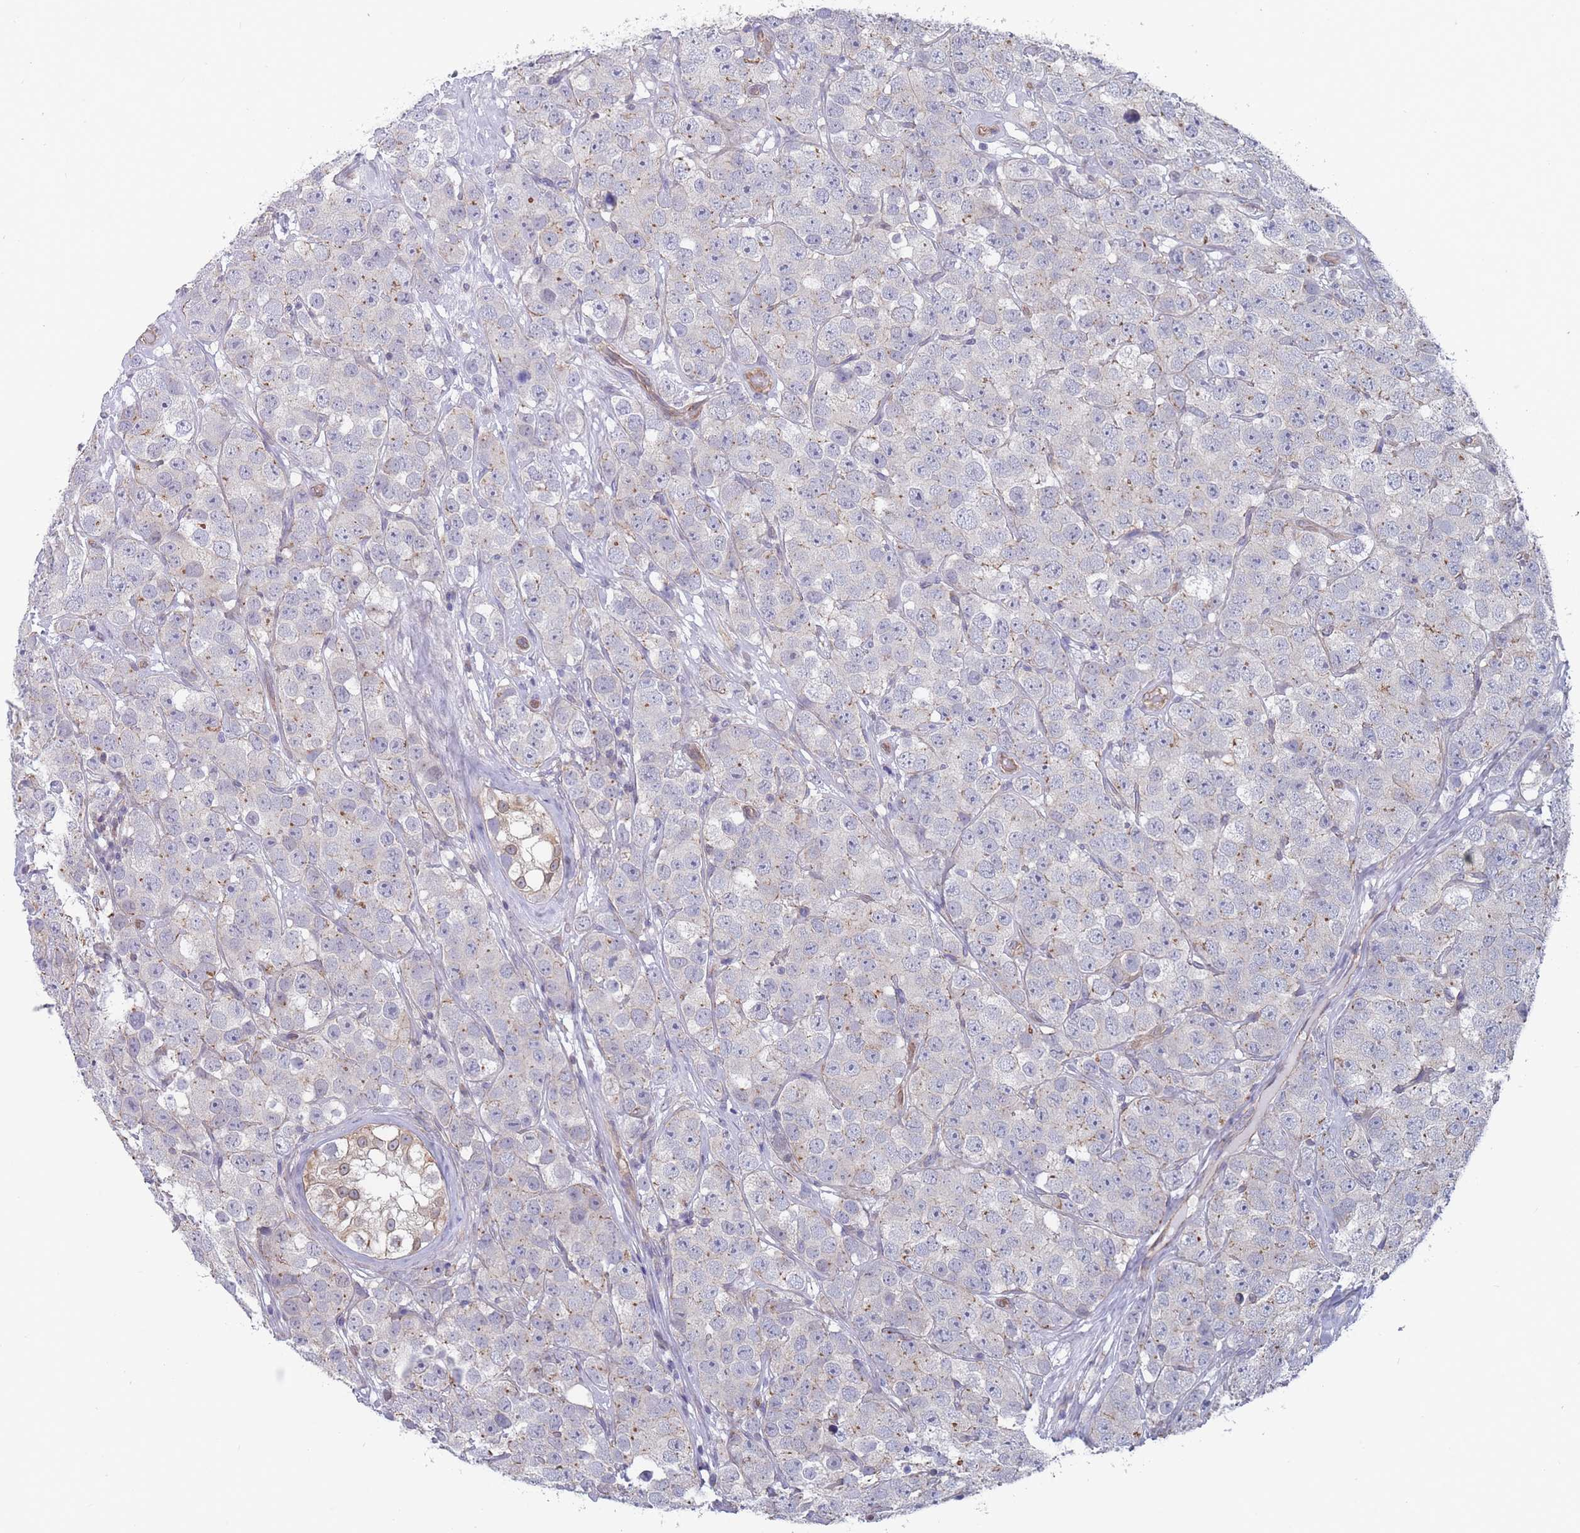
{"staining": {"intensity": "weak", "quantity": "<25%", "location": "cytoplasmic/membranous"}, "tissue": "testis cancer", "cell_type": "Tumor cells", "image_type": "cancer", "snomed": [{"axis": "morphology", "description": "Seminoma, NOS"}, {"axis": "topography", "description": "Testis"}], "caption": "An image of seminoma (testis) stained for a protein shows no brown staining in tumor cells.", "gene": "SLC1A6", "patient": {"sex": "male", "age": 28}}